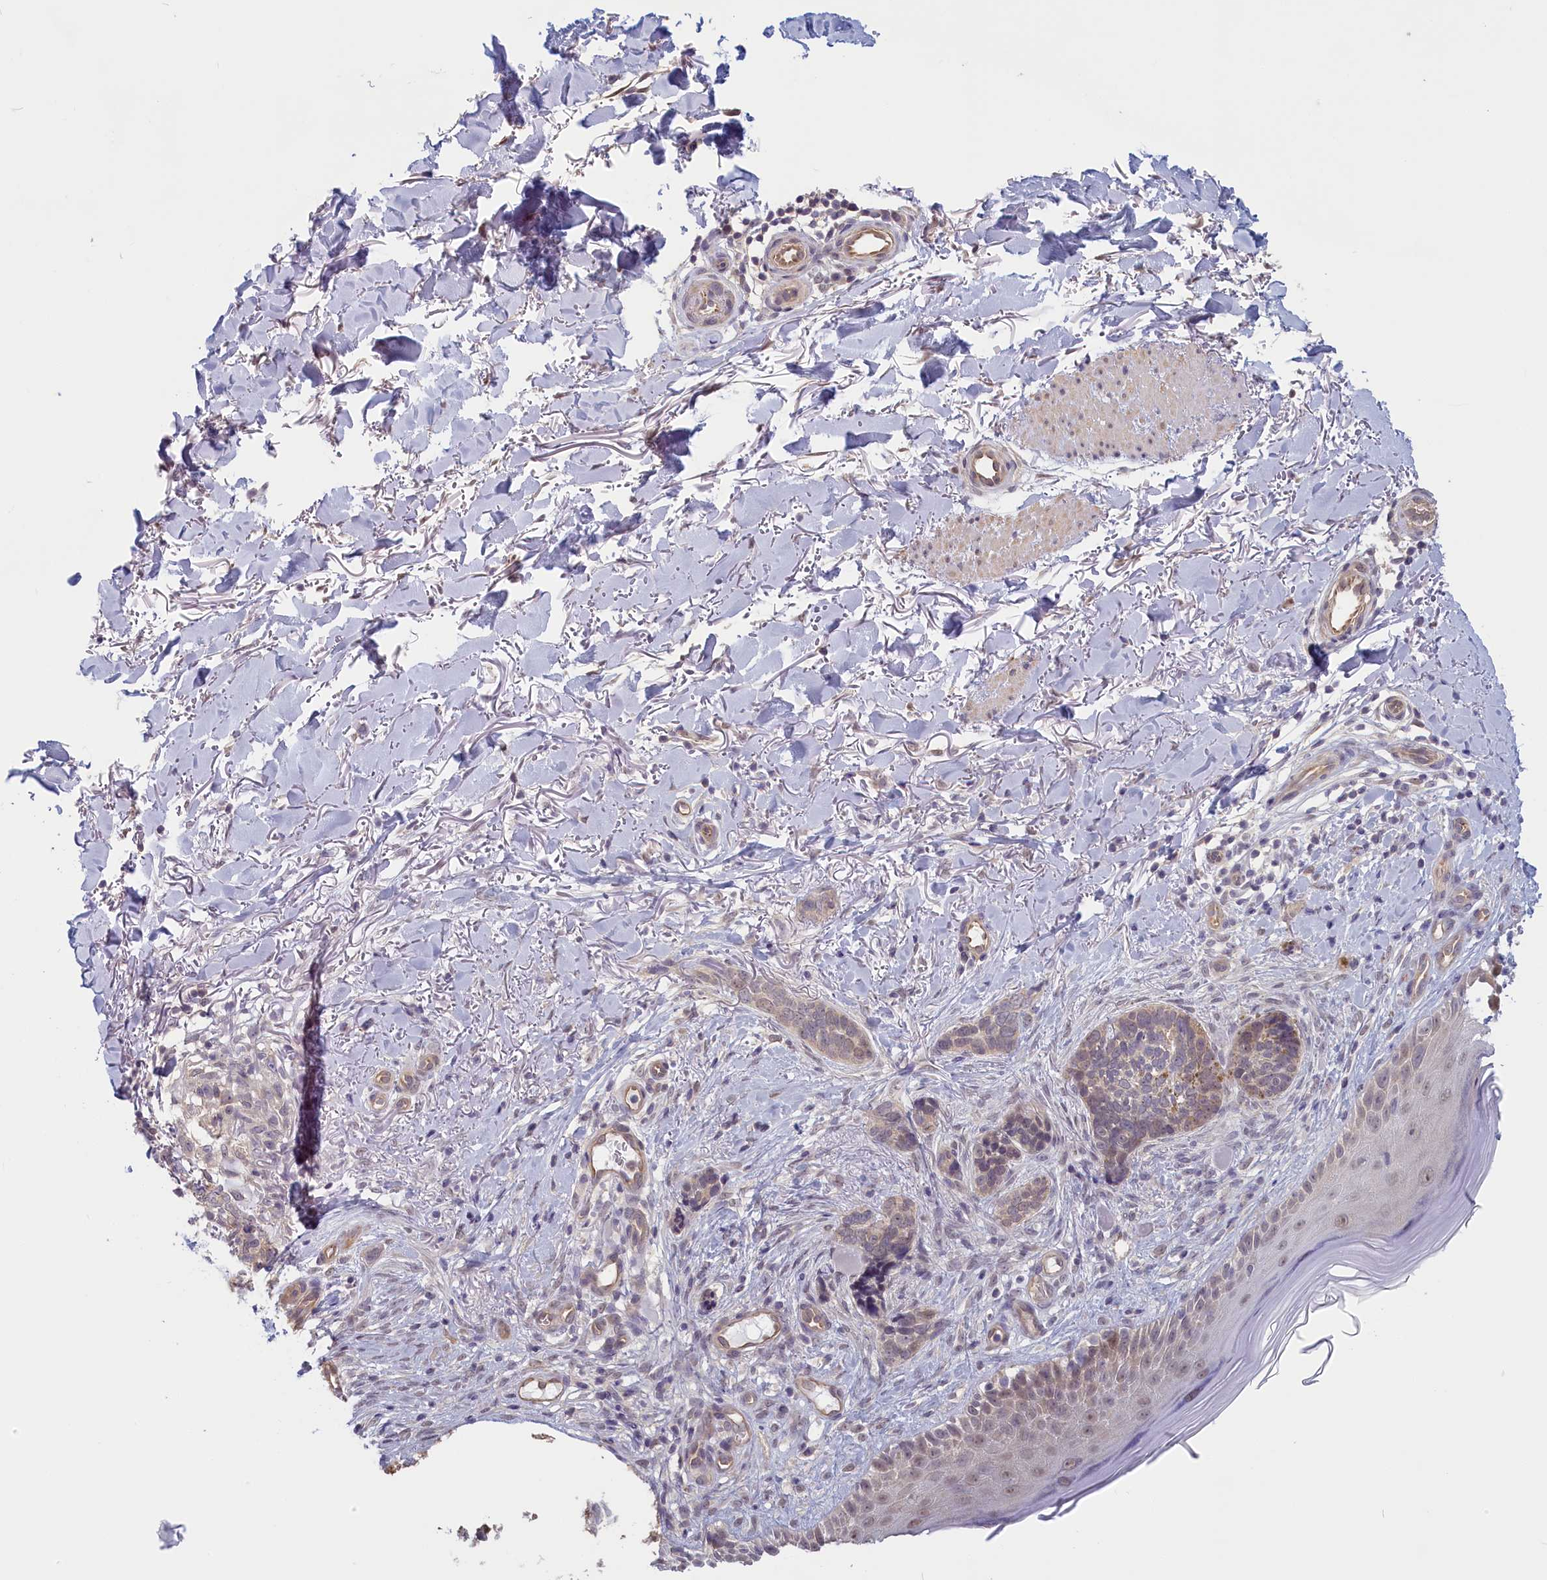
{"staining": {"intensity": "moderate", "quantity": "<25%", "location": "cytoplasmic/membranous"}, "tissue": "skin cancer", "cell_type": "Tumor cells", "image_type": "cancer", "snomed": [{"axis": "morphology", "description": "Normal tissue, NOS"}, {"axis": "morphology", "description": "Basal cell carcinoma"}, {"axis": "topography", "description": "Skin"}], "caption": "Human skin cancer stained with a brown dye displays moderate cytoplasmic/membranous positive staining in approximately <25% of tumor cells.", "gene": "C19orf44", "patient": {"sex": "female", "age": 67}}